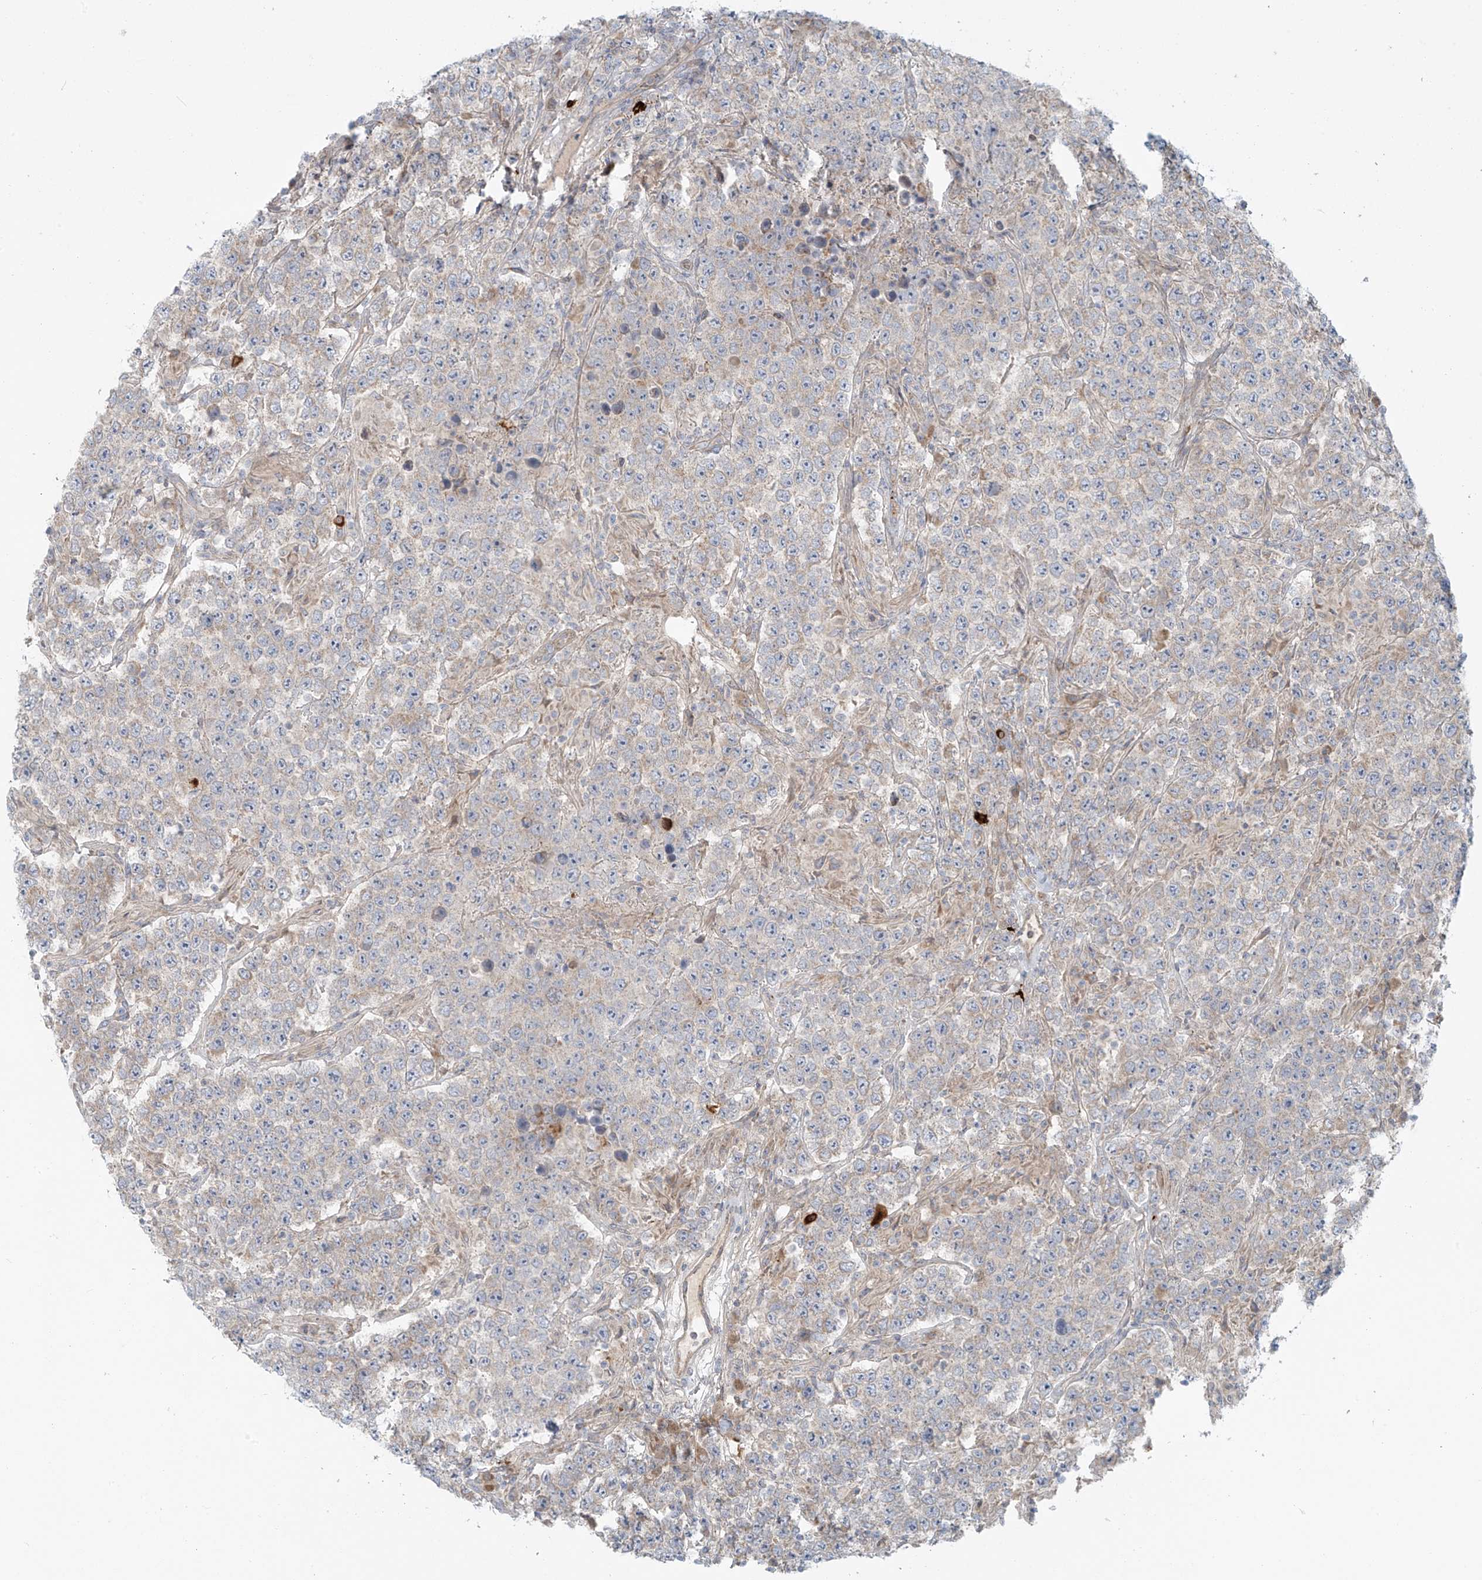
{"staining": {"intensity": "weak", "quantity": "<25%", "location": "cytoplasmic/membranous"}, "tissue": "testis cancer", "cell_type": "Tumor cells", "image_type": "cancer", "snomed": [{"axis": "morphology", "description": "Normal tissue, NOS"}, {"axis": "morphology", "description": "Urothelial carcinoma, High grade"}, {"axis": "morphology", "description": "Seminoma, NOS"}, {"axis": "morphology", "description": "Carcinoma, Embryonal, NOS"}, {"axis": "topography", "description": "Urinary bladder"}, {"axis": "topography", "description": "Testis"}], "caption": "DAB immunohistochemical staining of testis urothelial carcinoma (high-grade) shows no significant expression in tumor cells.", "gene": "LZTS3", "patient": {"sex": "male", "age": 41}}